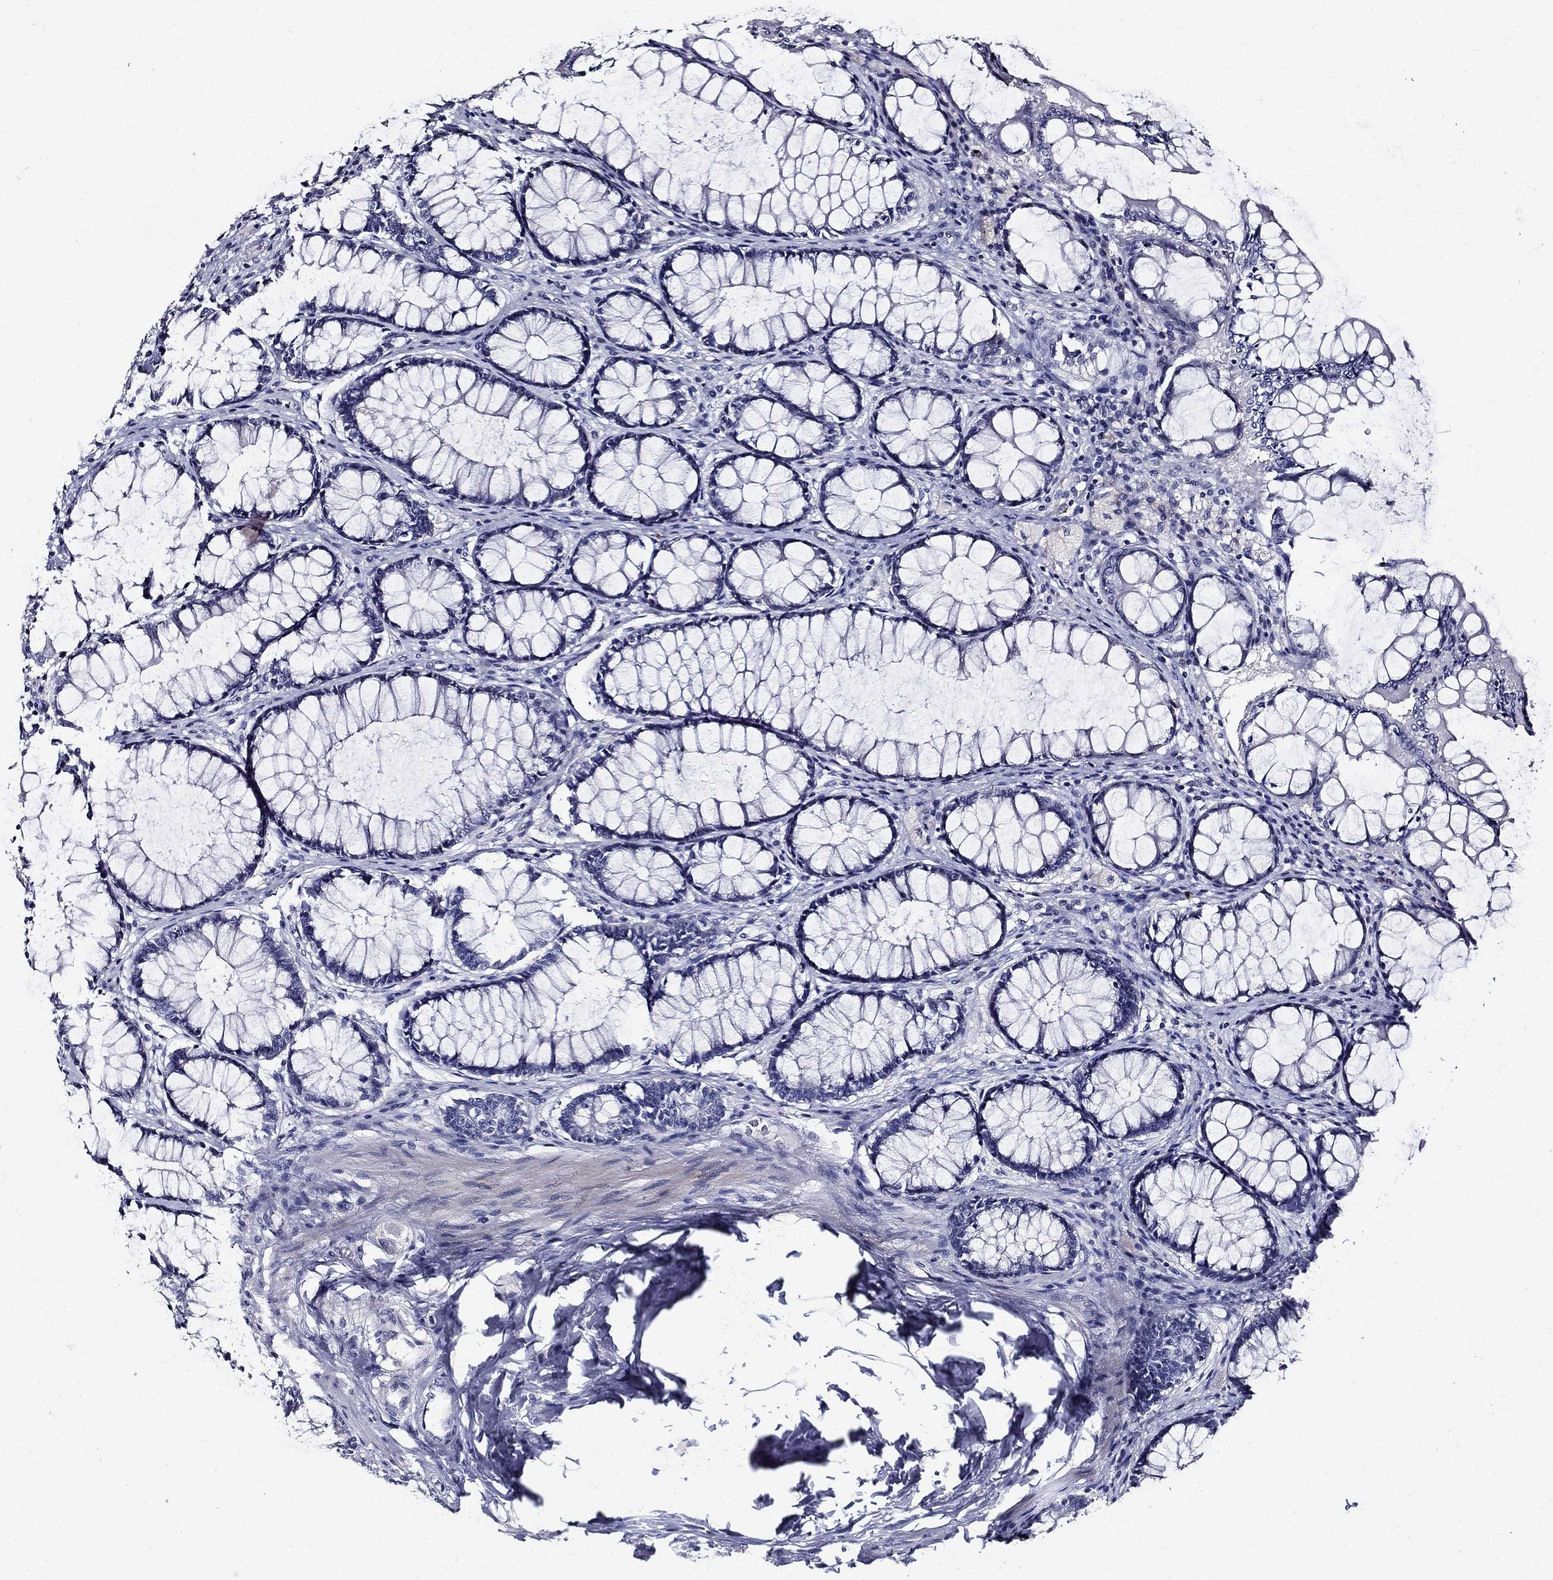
{"staining": {"intensity": "negative", "quantity": "none", "location": "none"}, "tissue": "colon", "cell_type": "Endothelial cells", "image_type": "normal", "snomed": [{"axis": "morphology", "description": "Normal tissue, NOS"}, {"axis": "topography", "description": "Colon"}], "caption": "This is a micrograph of immunohistochemistry (IHC) staining of unremarkable colon, which shows no staining in endothelial cells.", "gene": "TP53TG5", "patient": {"sex": "female", "age": 65}}